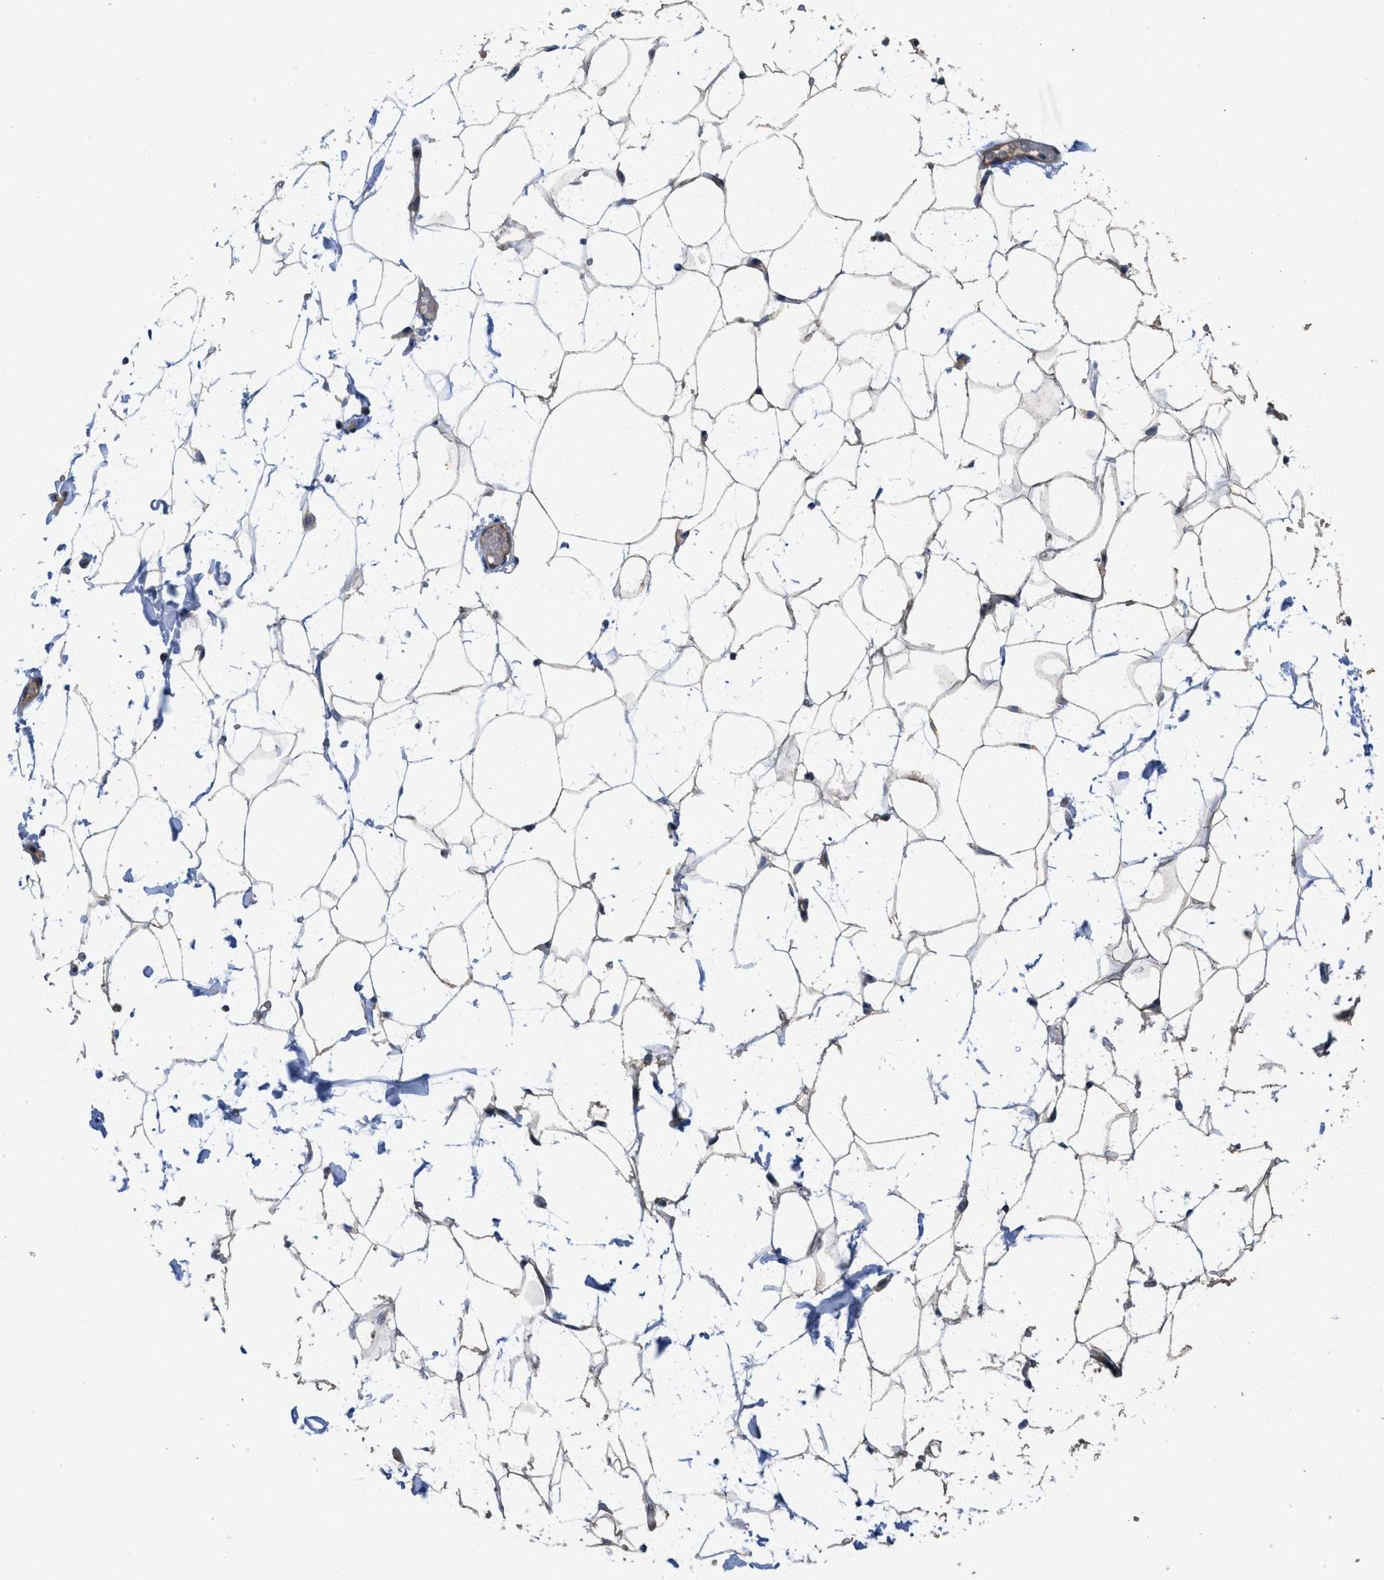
{"staining": {"intensity": "moderate", "quantity": ">75%", "location": "cytoplasmic/membranous"}, "tissue": "adipose tissue", "cell_type": "Adipocytes", "image_type": "normal", "snomed": [{"axis": "morphology", "description": "Normal tissue, NOS"}, {"axis": "topography", "description": "Breast"}, {"axis": "topography", "description": "Soft tissue"}], "caption": "Protein positivity by immunohistochemistry (IHC) reveals moderate cytoplasmic/membranous staining in approximately >75% of adipocytes in benign adipose tissue.", "gene": "CDPF1", "patient": {"sex": "female", "age": 75}}